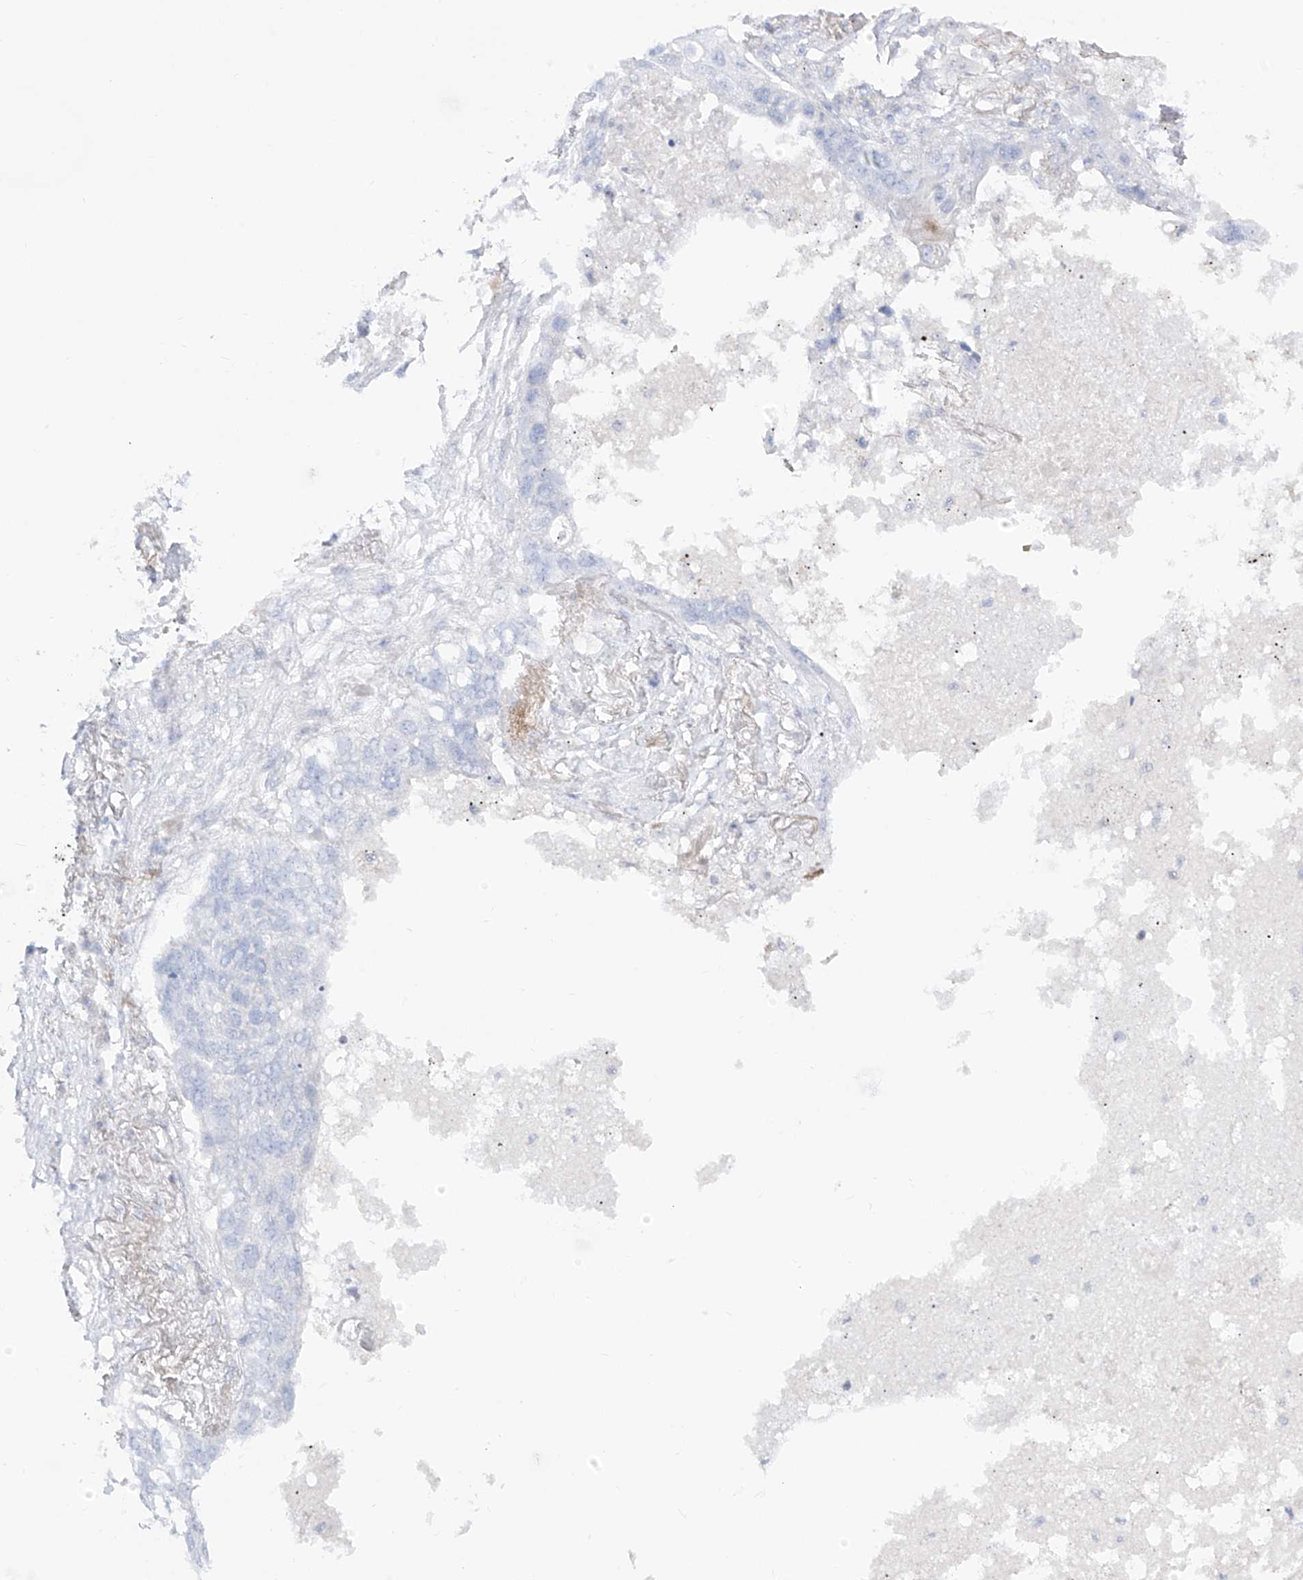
{"staining": {"intensity": "negative", "quantity": "none", "location": "none"}, "tissue": "lung cancer", "cell_type": "Tumor cells", "image_type": "cancer", "snomed": [{"axis": "morphology", "description": "Squamous cell carcinoma, NOS"}, {"axis": "topography", "description": "Lung"}], "caption": "The image shows no staining of tumor cells in lung cancer (squamous cell carcinoma).", "gene": "DMKN", "patient": {"sex": "female", "age": 63}}